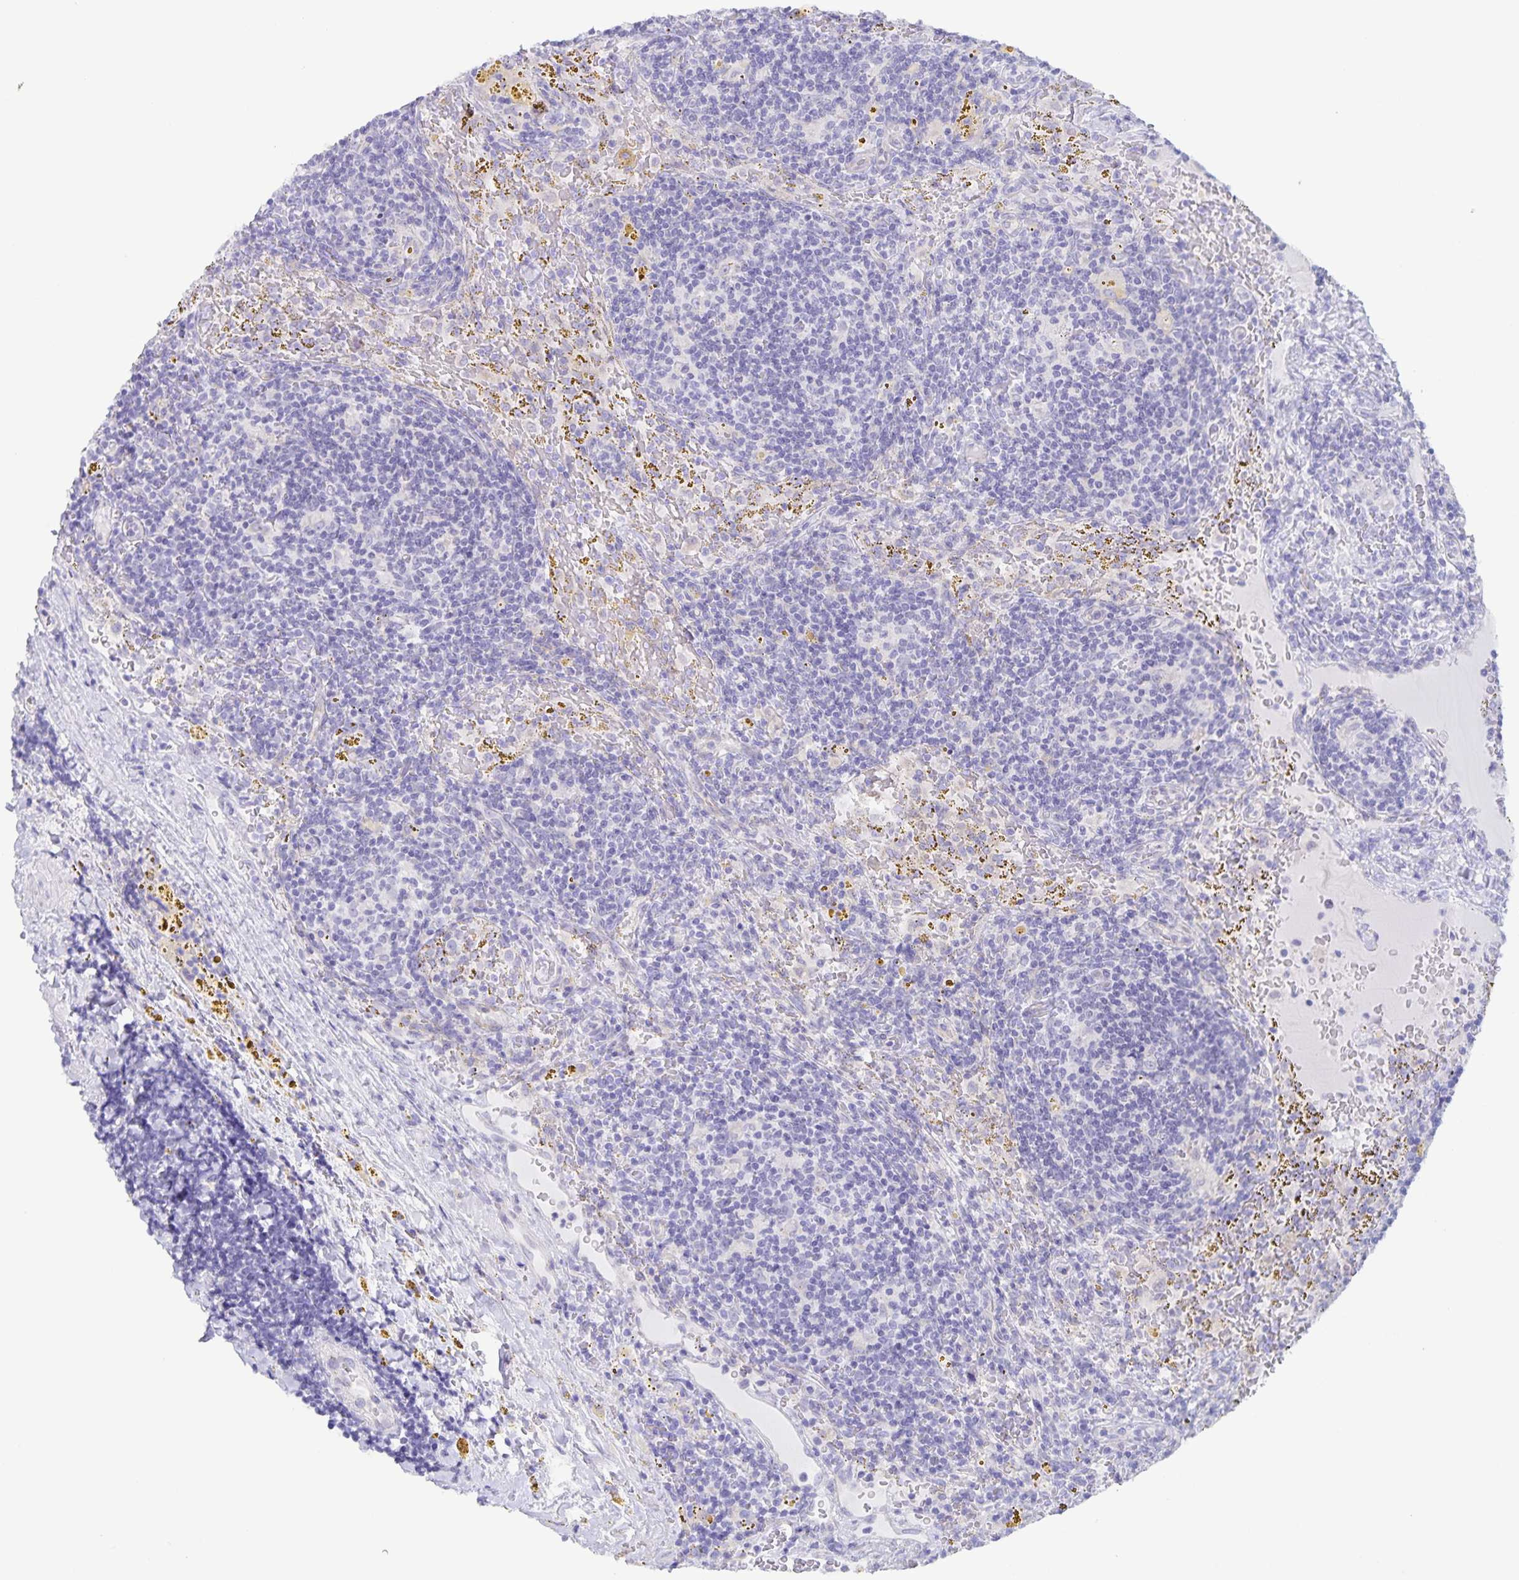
{"staining": {"intensity": "negative", "quantity": "none", "location": "none"}, "tissue": "lymphoma", "cell_type": "Tumor cells", "image_type": "cancer", "snomed": [{"axis": "morphology", "description": "Malignant lymphoma, non-Hodgkin's type, Low grade"}, {"axis": "topography", "description": "Spleen"}], "caption": "This is an immunohistochemistry image of lymphoma. There is no staining in tumor cells.", "gene": "AQP4", "patient": {"sex": "female", "age": 70}}